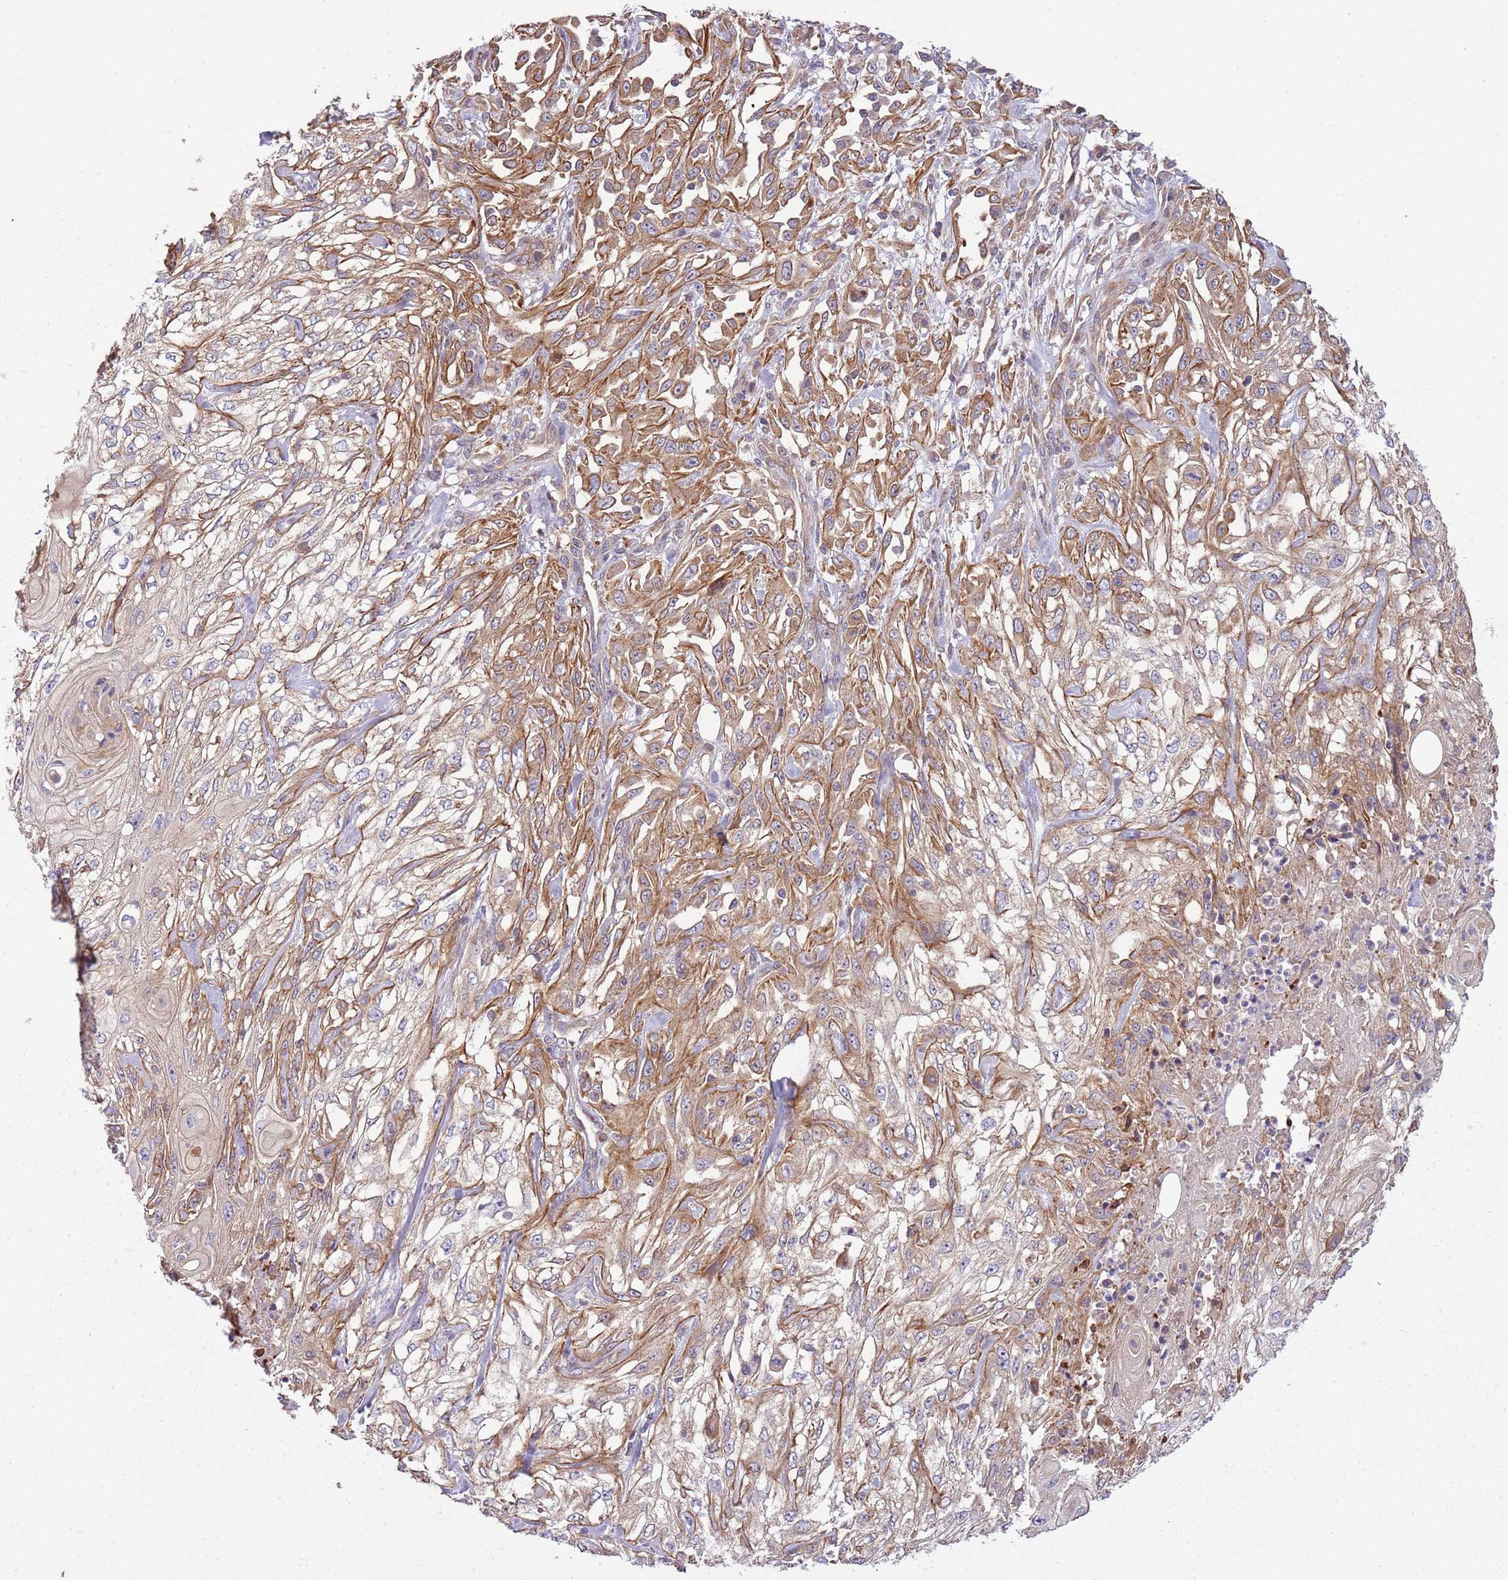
{"staining": {"intensity": "moderate", "quantity": "25%-75%", "location": "cytoplasmic/membranous"}, "tissue": "skin cancer", "cell_type": "Tumor cells", "image_type": "cancer", "snomed": [{"axis": "morphology", "description": "Squamous cell carcinoma, NOS"}, {"axis": "morphology", "description": "Squamous cell carcinoma, metastatic, NOS"}, {"axis": "topography", "description": "Skin"}, {"axis": "topography", "description": "Lymph node"}], "caption": "Approximately 25%-75% of tumor cells in skin metastatic squamous cell carcinoma exhibit moderate cytoplasmic/membranous protein staining as visualized by brown immunohistochemical staining.", "gene": "GNL1", "patient": {"sex": "male", "age": 75}}